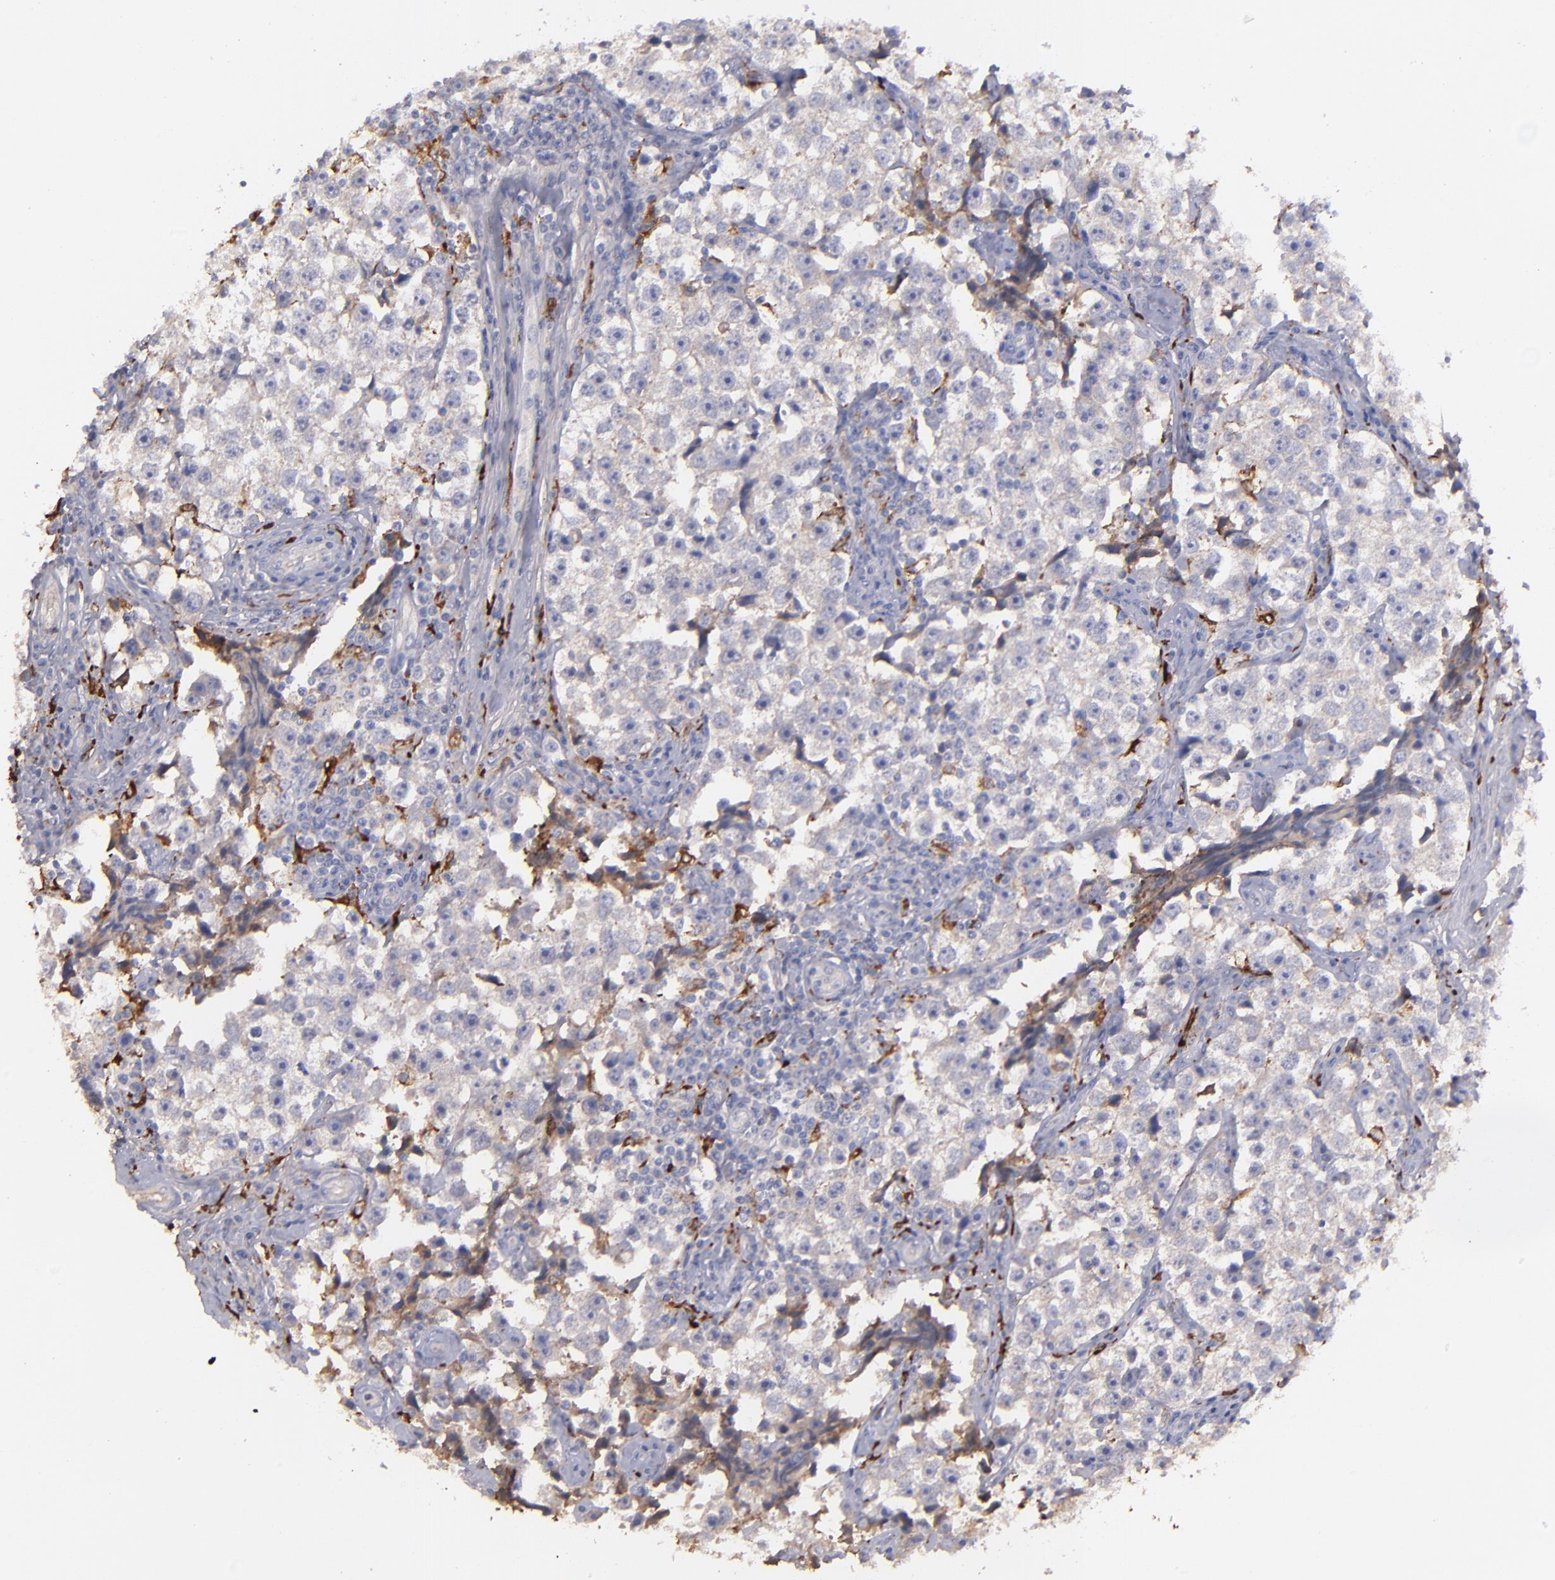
{"staining": {"intensity": "weak", "quantity": "<25%", "location": "cytoplasmic/membranous"}, "tissue": "testis cancer", "cell_type": "Tumor cells", "image_type": "cancer", "snomed": [{"axis": "morphology", "description": "Seminoma, NOS"}, {"axis": "topography", "description": "Testis"}], "caption": "Image shows no protein expression in tumor cells of testis cancer (seminoma) tissue.", "gene": "C1QA", "patient": {"sex": "male", "age": 32}}